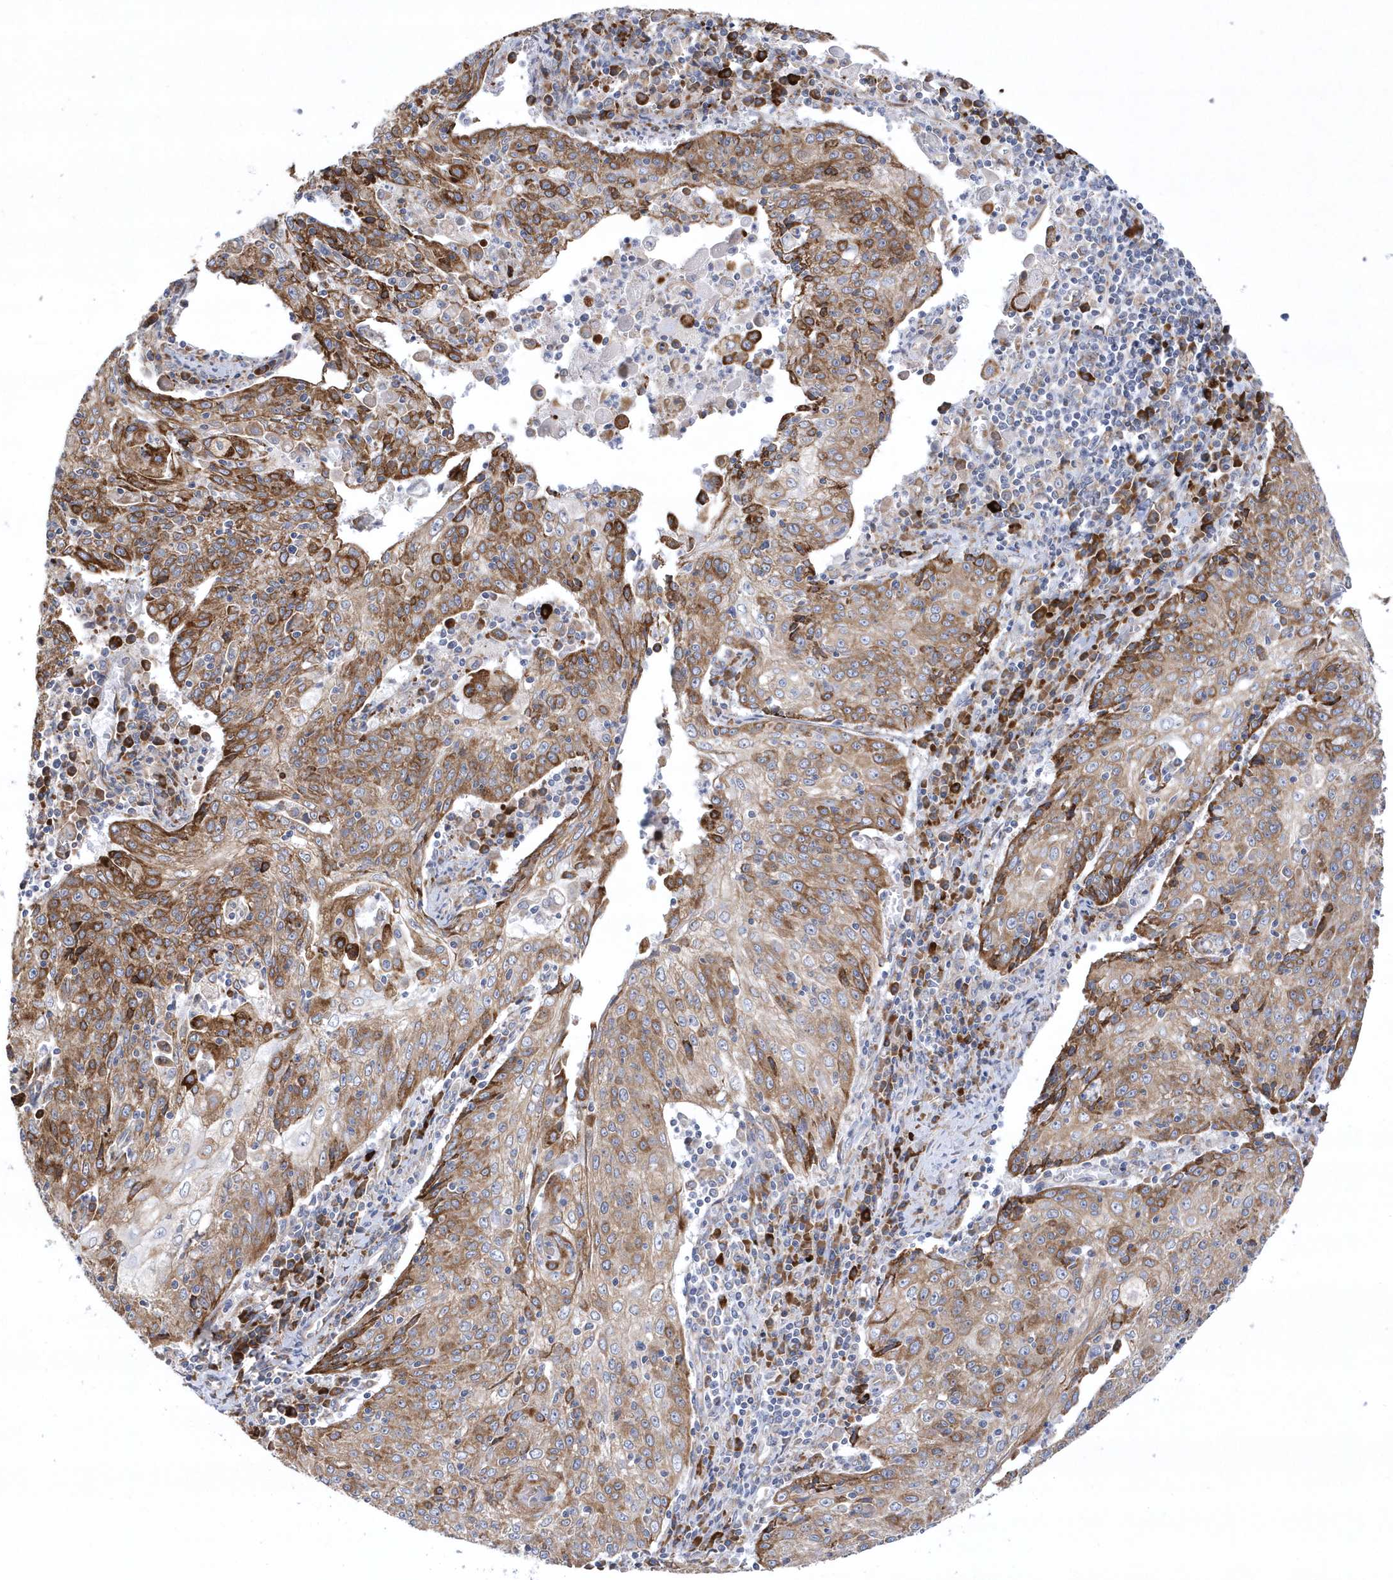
{"staining": {"intensity": "moderate", "quantity": ">75%", "location": "cytoplasmic/membranous"}, "tissue": "cervical cancer", "cell_type": "Tumor cells", "image_type": "cancer", "snomed": [{"axis": "morphology", "description": "Squamous cell carcinoma, NOS"}, {"axis": "topography", "description": "Cervix"}], "caption": "Immunohistochemistry (IHC) micrograph of cervical cancer (squamous cell carcinoma) stained for a protein (brown), which shows medium levels of moderate cytoplasmic/membranous positivity in about >75% of tumor cells.", "gene": "MED31", "patient": {"sex": "female", "age": 48}}